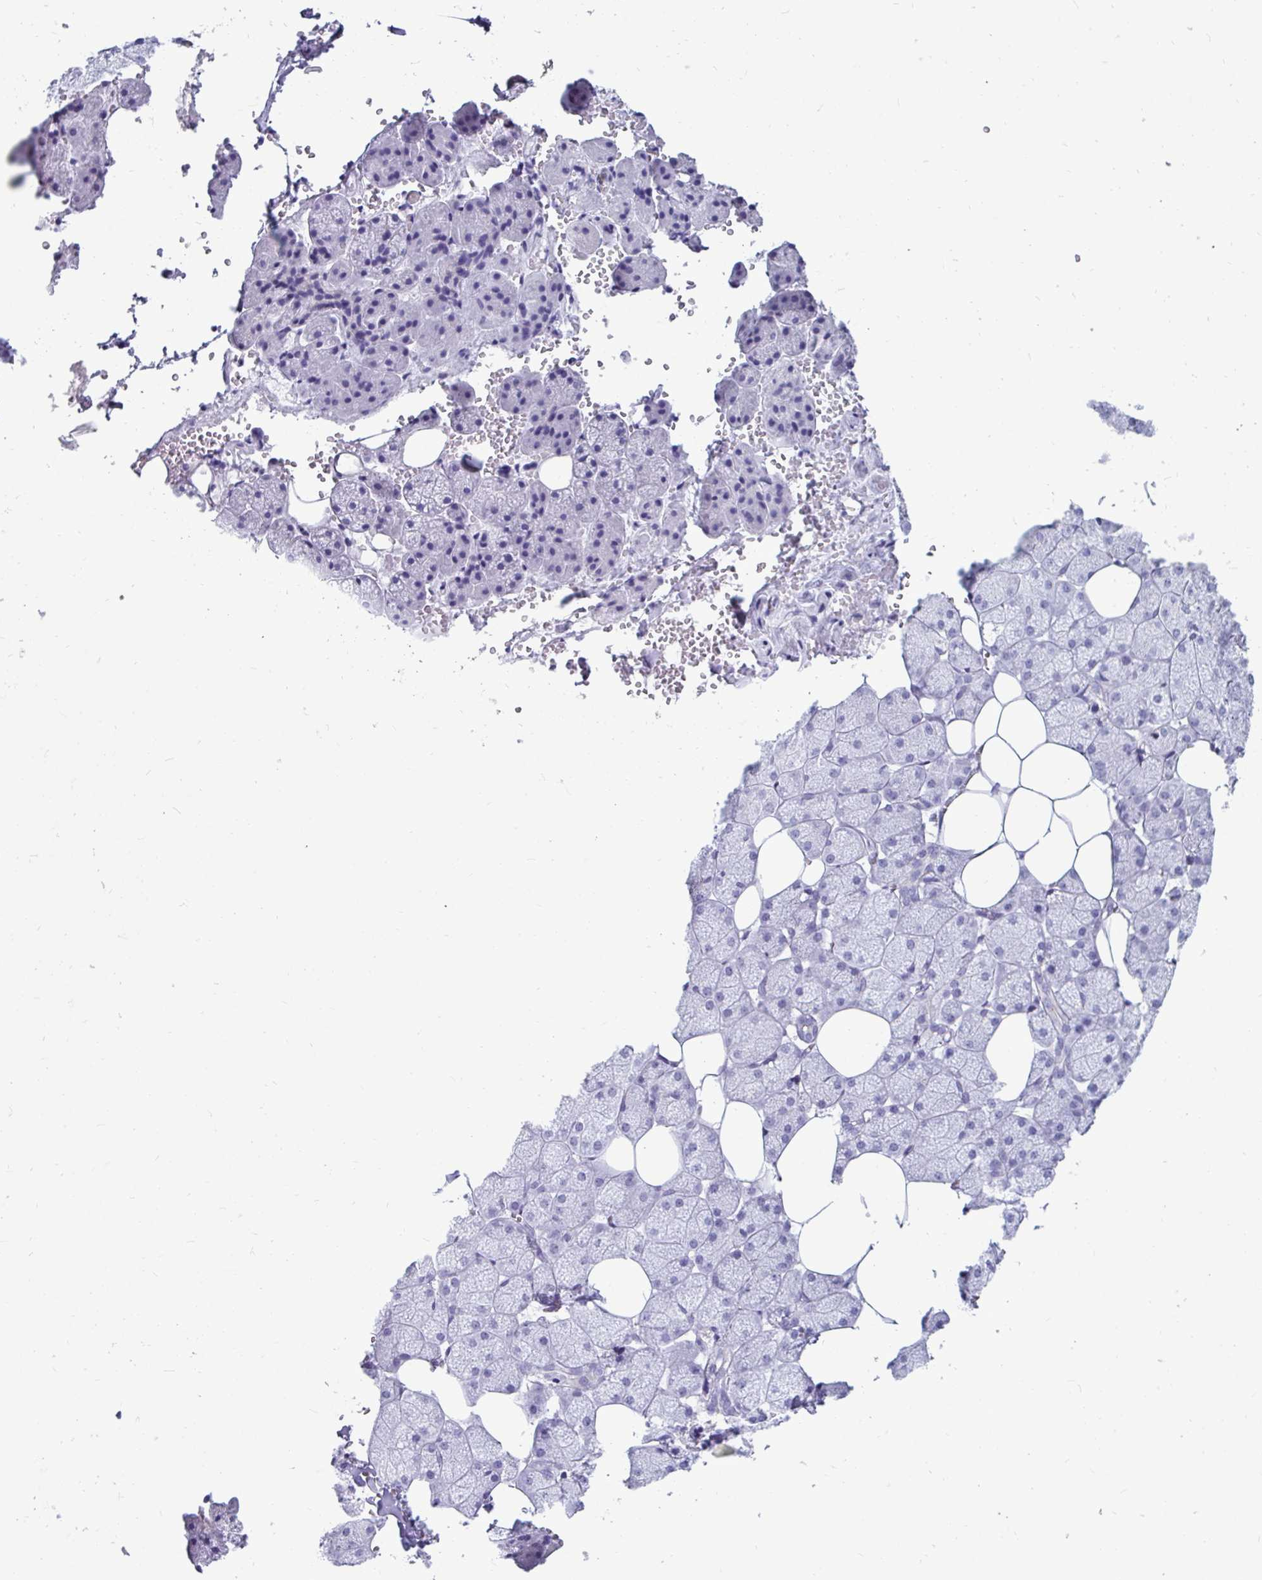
{"staining": {"intensity": "negative", "quantity": "none", "location": "none"}, "tissue": "salivary gland", "cell_type": "Glandular cells", "image_type": "normal", "snomed": [{"axis": "morphology", "description": "Normal tissue, NOS"}, {"axis": "topography", "description": "Salivary gland"}, {"axis": "topography", "description": "Peripheral nerve tissue"}], "caption": "Immunohistochemical staining of normal human salivary gland displays no significant expression in glandular cells. (Brightfield microscopy of DAB (3,3'-diaminobenzidine) immunohistochemistry at high magnification).", "gene": "CTSZ", "patient": {"sex": "male", "age": 38}}